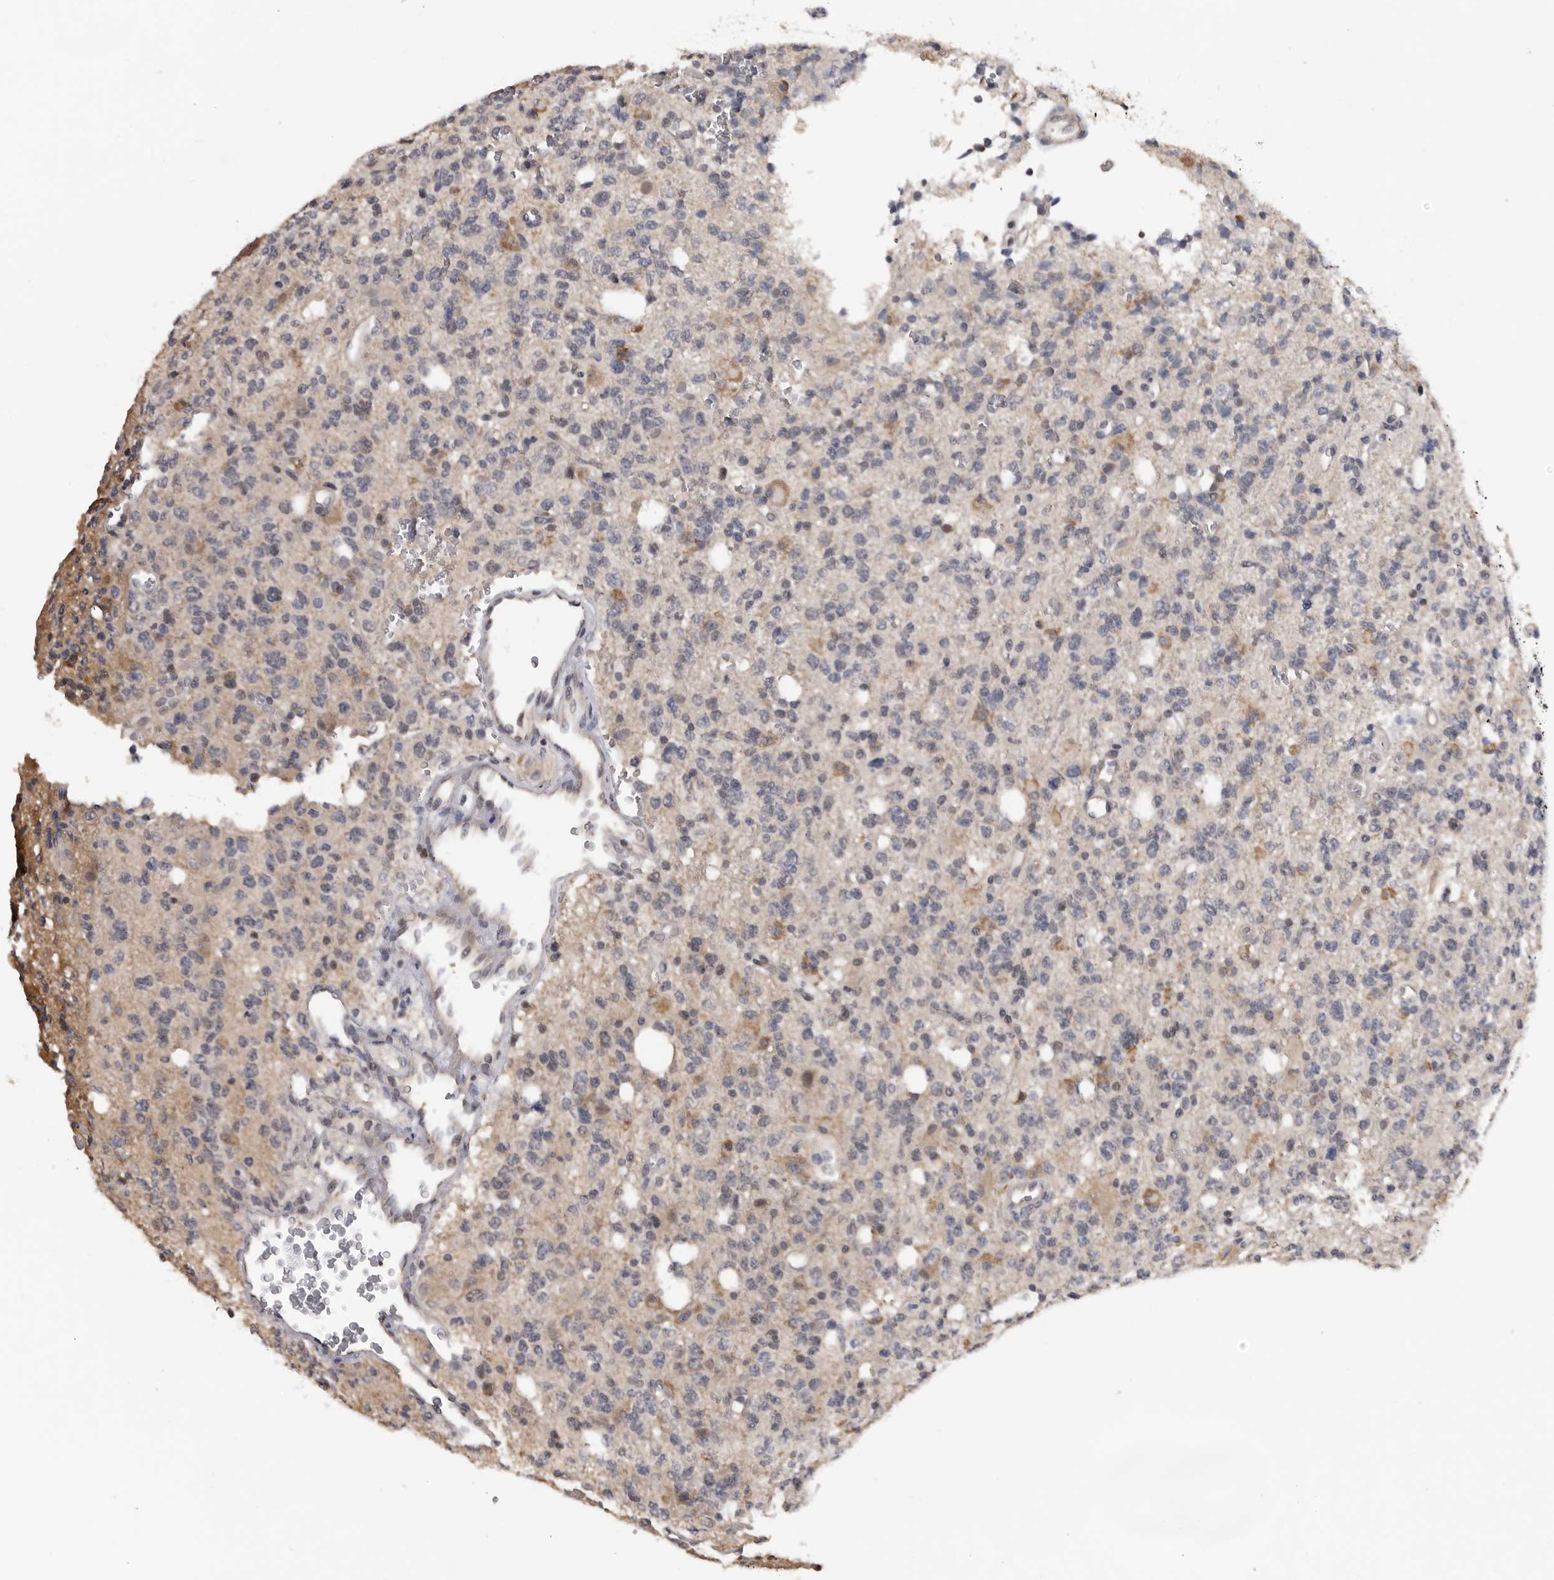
{"staining": {"intensity": "negative", "quantity": "none", "location": "none"}, "tissue": "glioma", "cell_type": "Tumor cells", "image_type": "cancer", "snomed": [{"axis": "morphology", "description": "Glioma, malignant, High grade"}, {"axis": "topography", "description": "Brain"}], "caption": "Micrograph shows no protein expression in tumor cells of malignant glioma (high-grade) tissue.", "gene": "SMARCC1", "patient": {"sex": "female", "age": 62}}